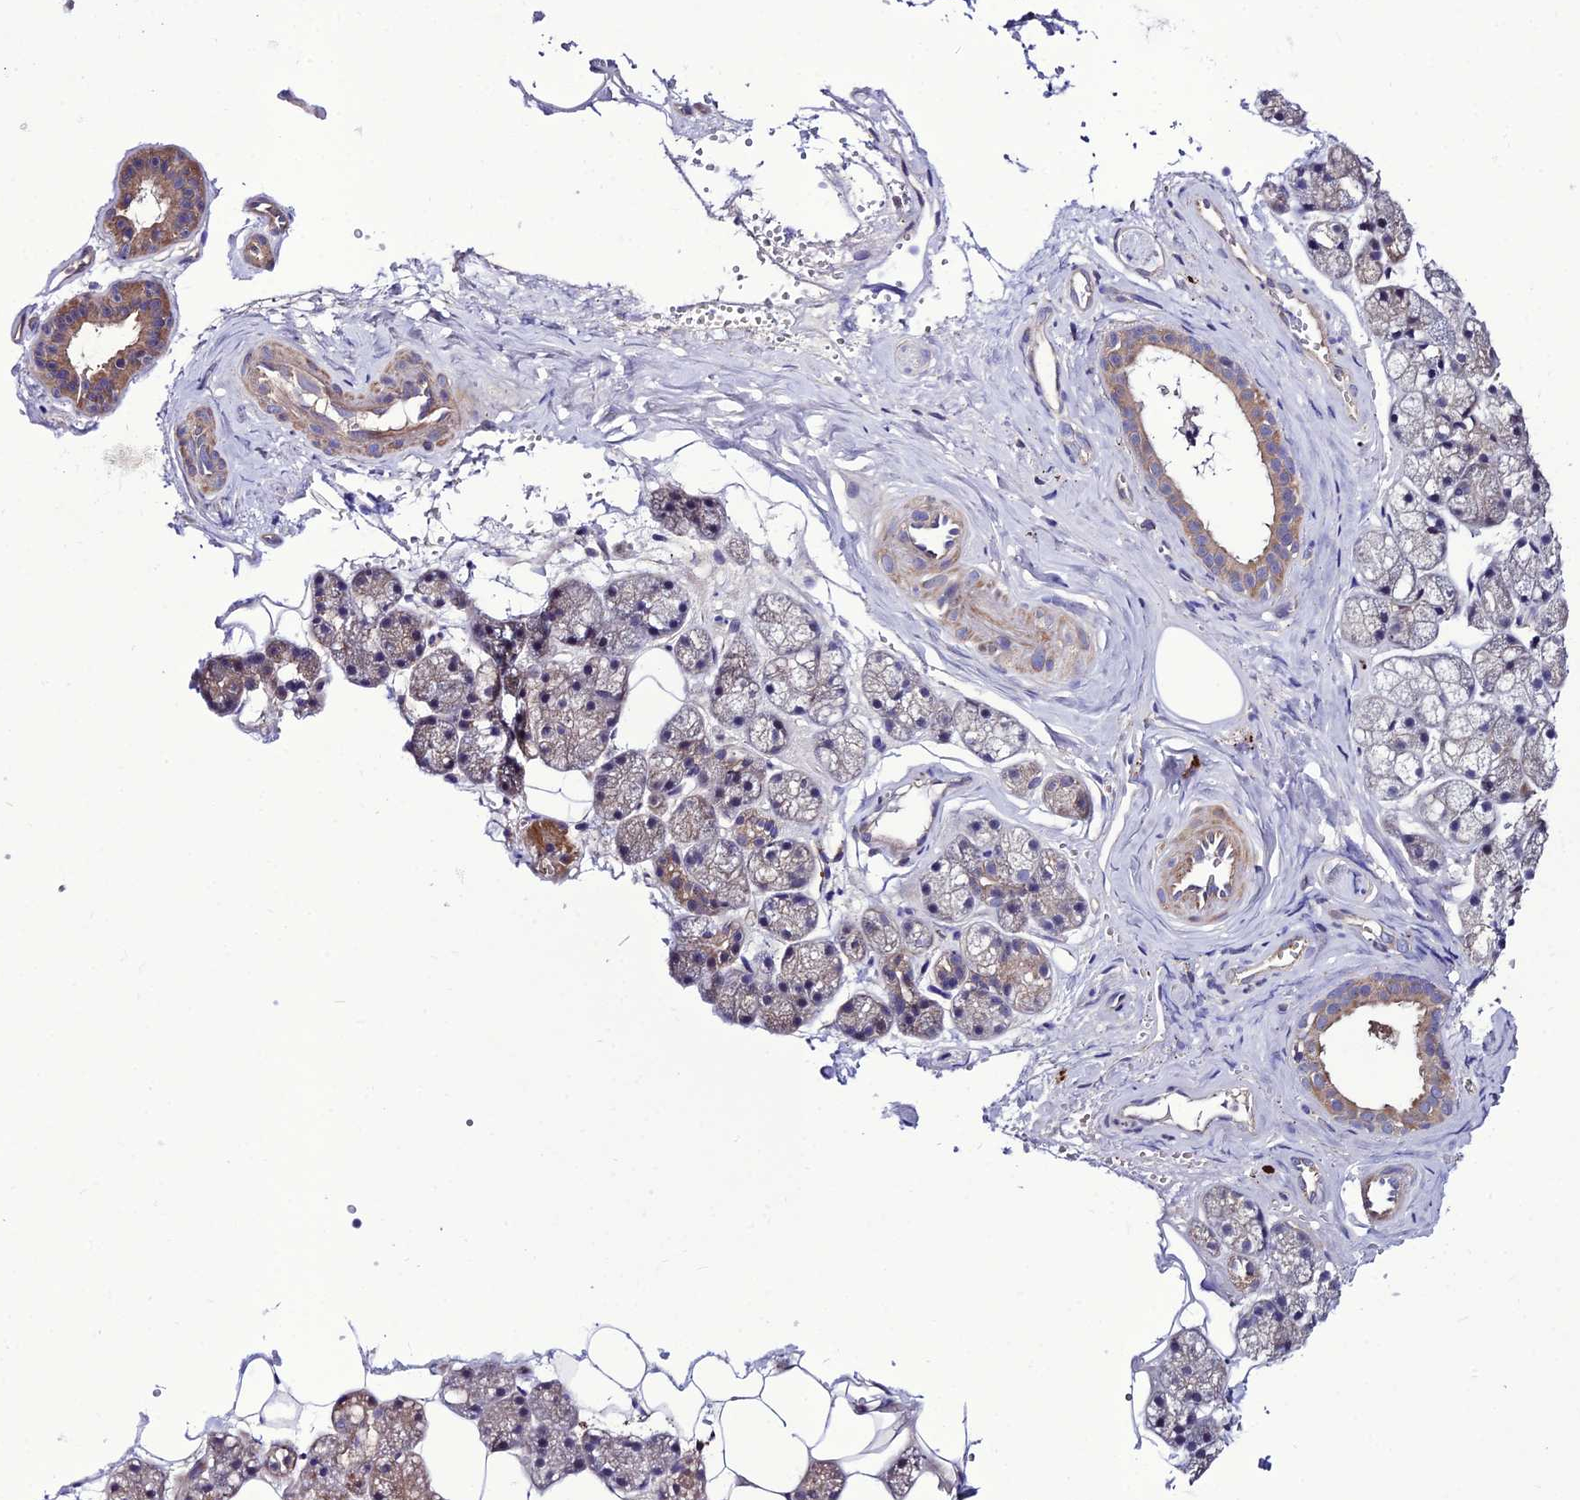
{"staining": {"intensity": "moderate", "quantity": ">75%", "location": "cytoplasmic/membranous"}, "tissue": "salivary gland", "cell_type": "Glandular cells", "image_type": "normal", "snomed": [{"axis": "morphology", "description": "Normal tissue, NOS"}, {"axis": "topography", "description": "Salivary gland"}], "caption": "DAB (3,3'-diaminobenzidine) immunohistochemical staining of benign salivary gland exhibits moderate cytoplasmic/membranous protein staining in about >75% of glandular cells.", "gene": "PPIL3", "patient": {"sex": "male", "age": 62}}